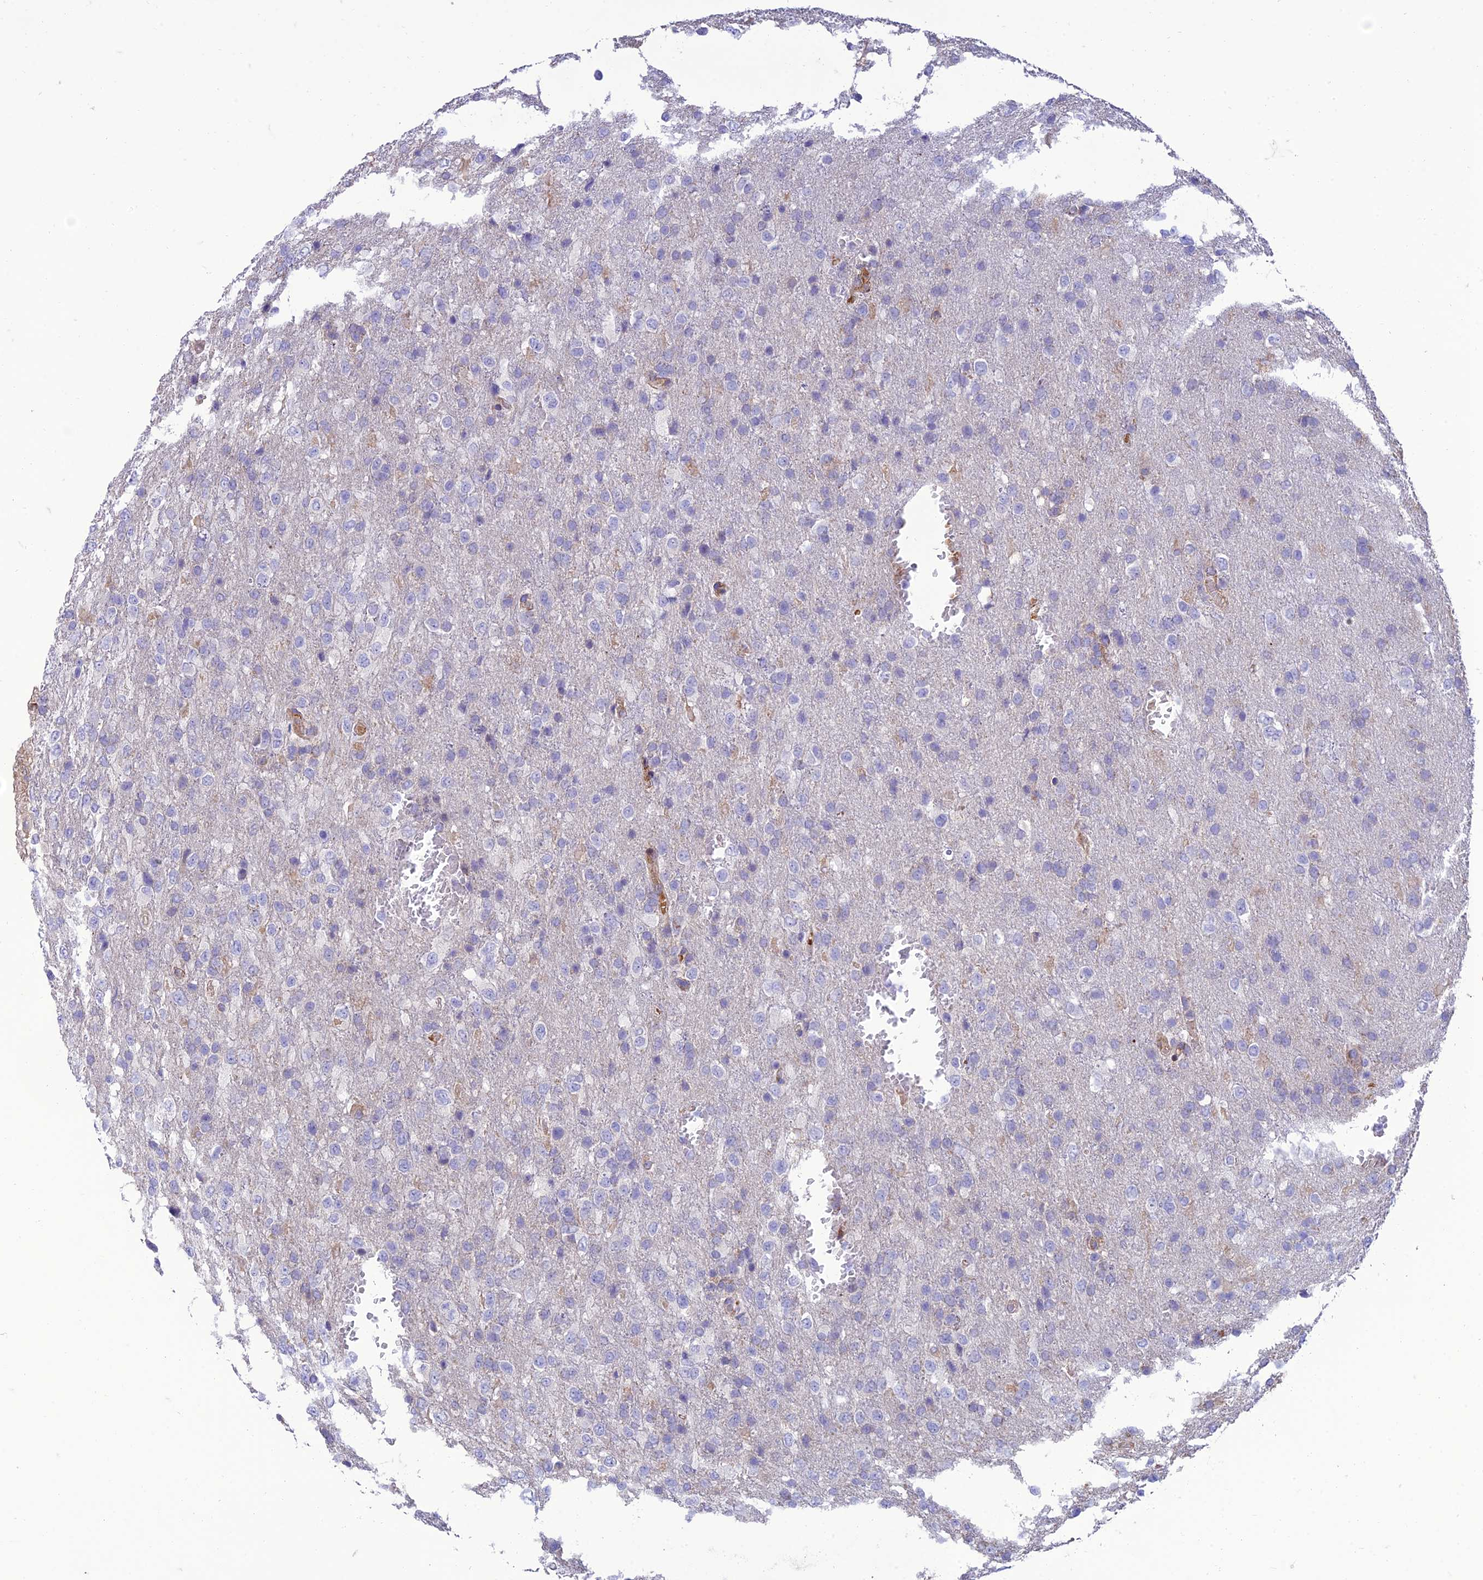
{"staining": {"intensity": "negative", "quantity": "none", "location": "none"}, "tissue": "glioma", "cell_type": "Tumor cells", "image_type": "cancer", "snomed": [{"axis": "morphology", "description": "Glioma, malignant, High grade"}, {"axis": "topography", "description": "Brain"}], "caption": "The micrograph reveals no staining of tumor cells in glioma.", "gene": "SEL1L3", "patient": {"sex": "female", "age": 74}}